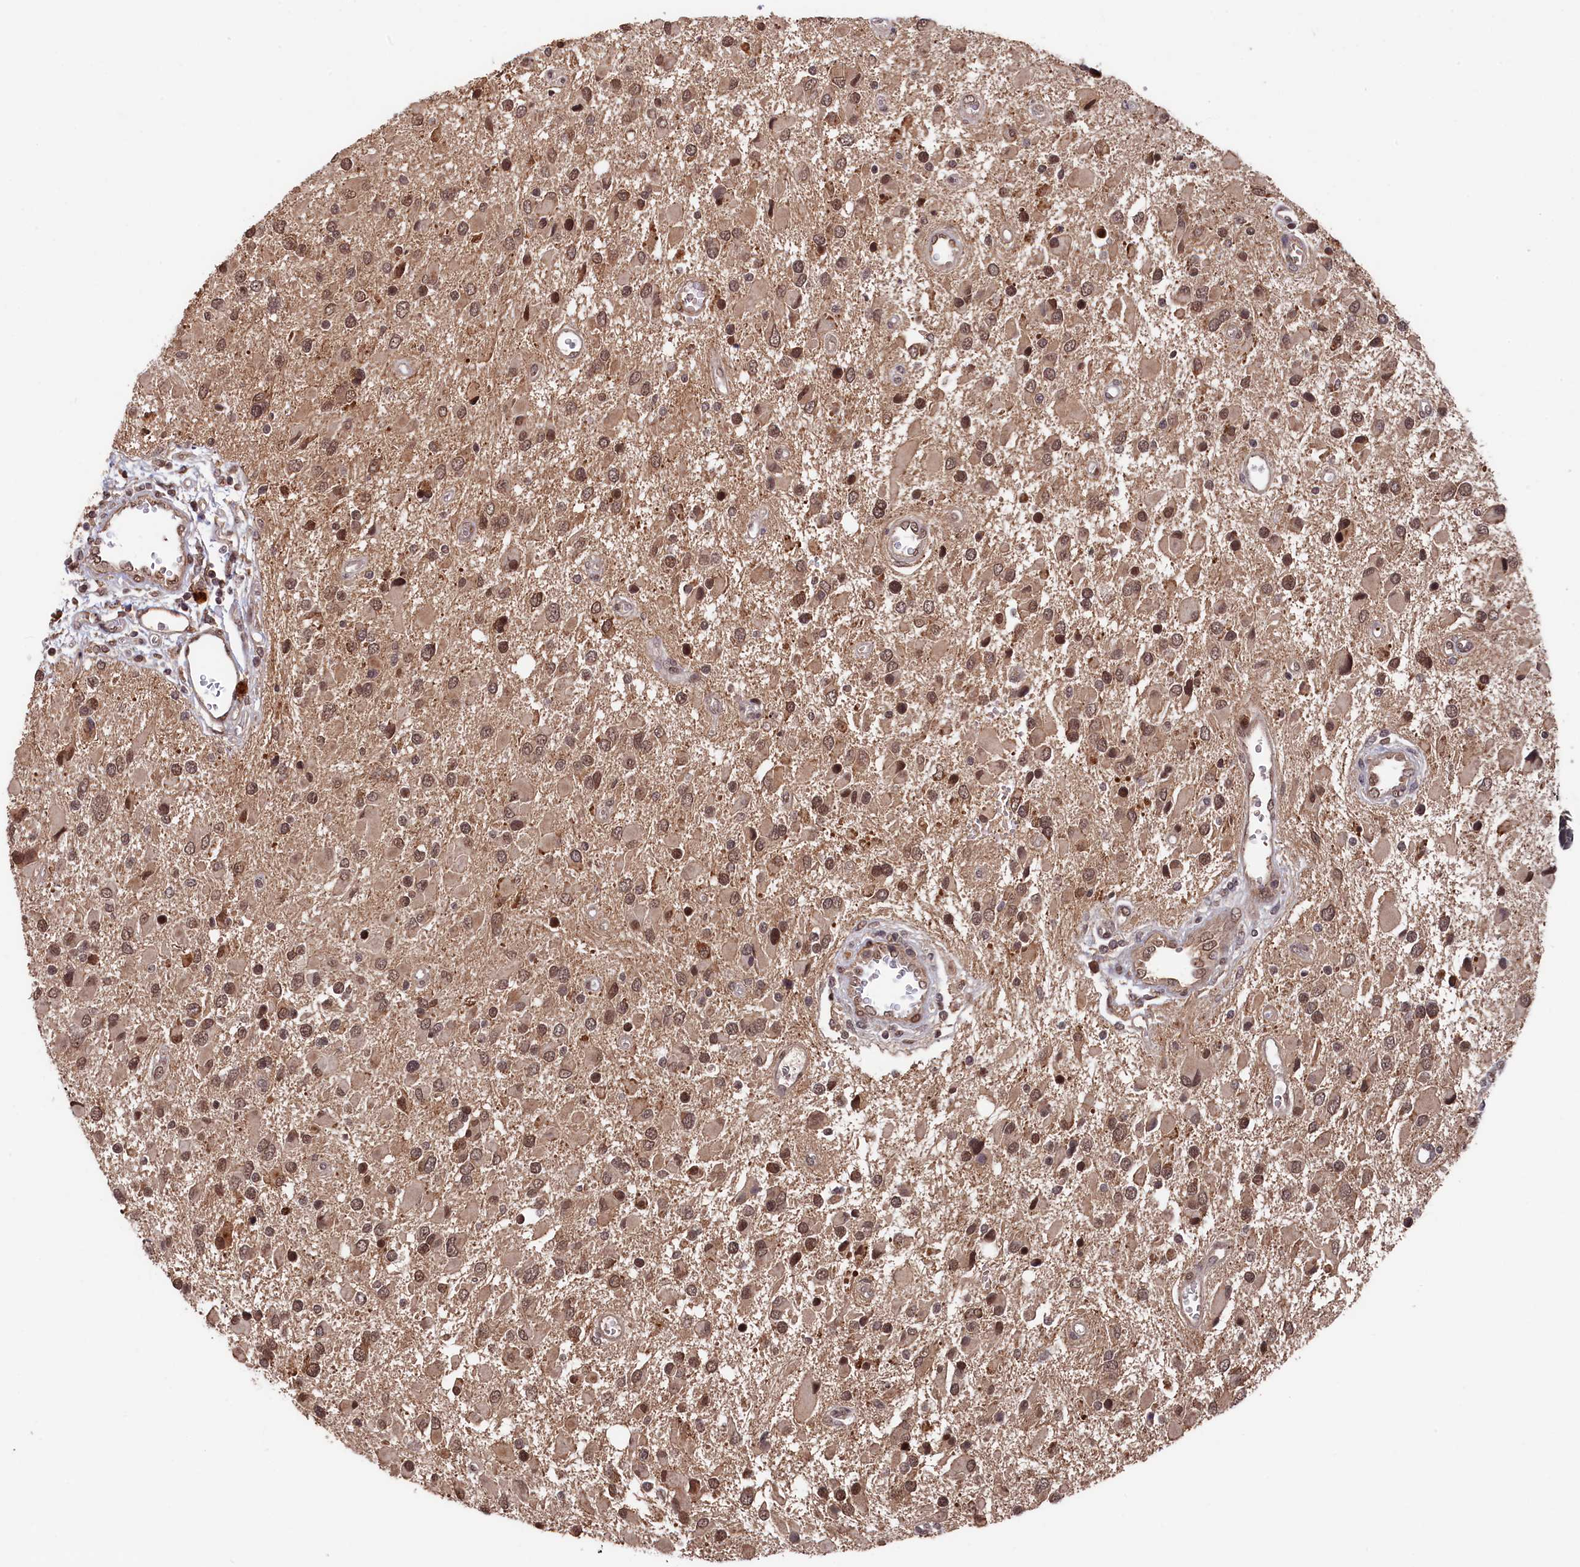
{"staining": {"intensity": "moderate", "quantity": ">75%", "location": "cytoplasmic/membranous,nuclear"}, "tissue": "glioma", "cell_type": "Tumor cells", "image_type": "cancer", "snomed": [{"axis": "morphology", "description": "Glioma, malignant, High grade"}, {"axis": "topography", "description": "Brain"}], "caption": "Protein staining reveals moderate cytoplasmic/membranous and nuclear expression in about >75% of tumor cells in glioma.", "gene": "CLPX", "patient": {"sex": "male", "age": 53}}